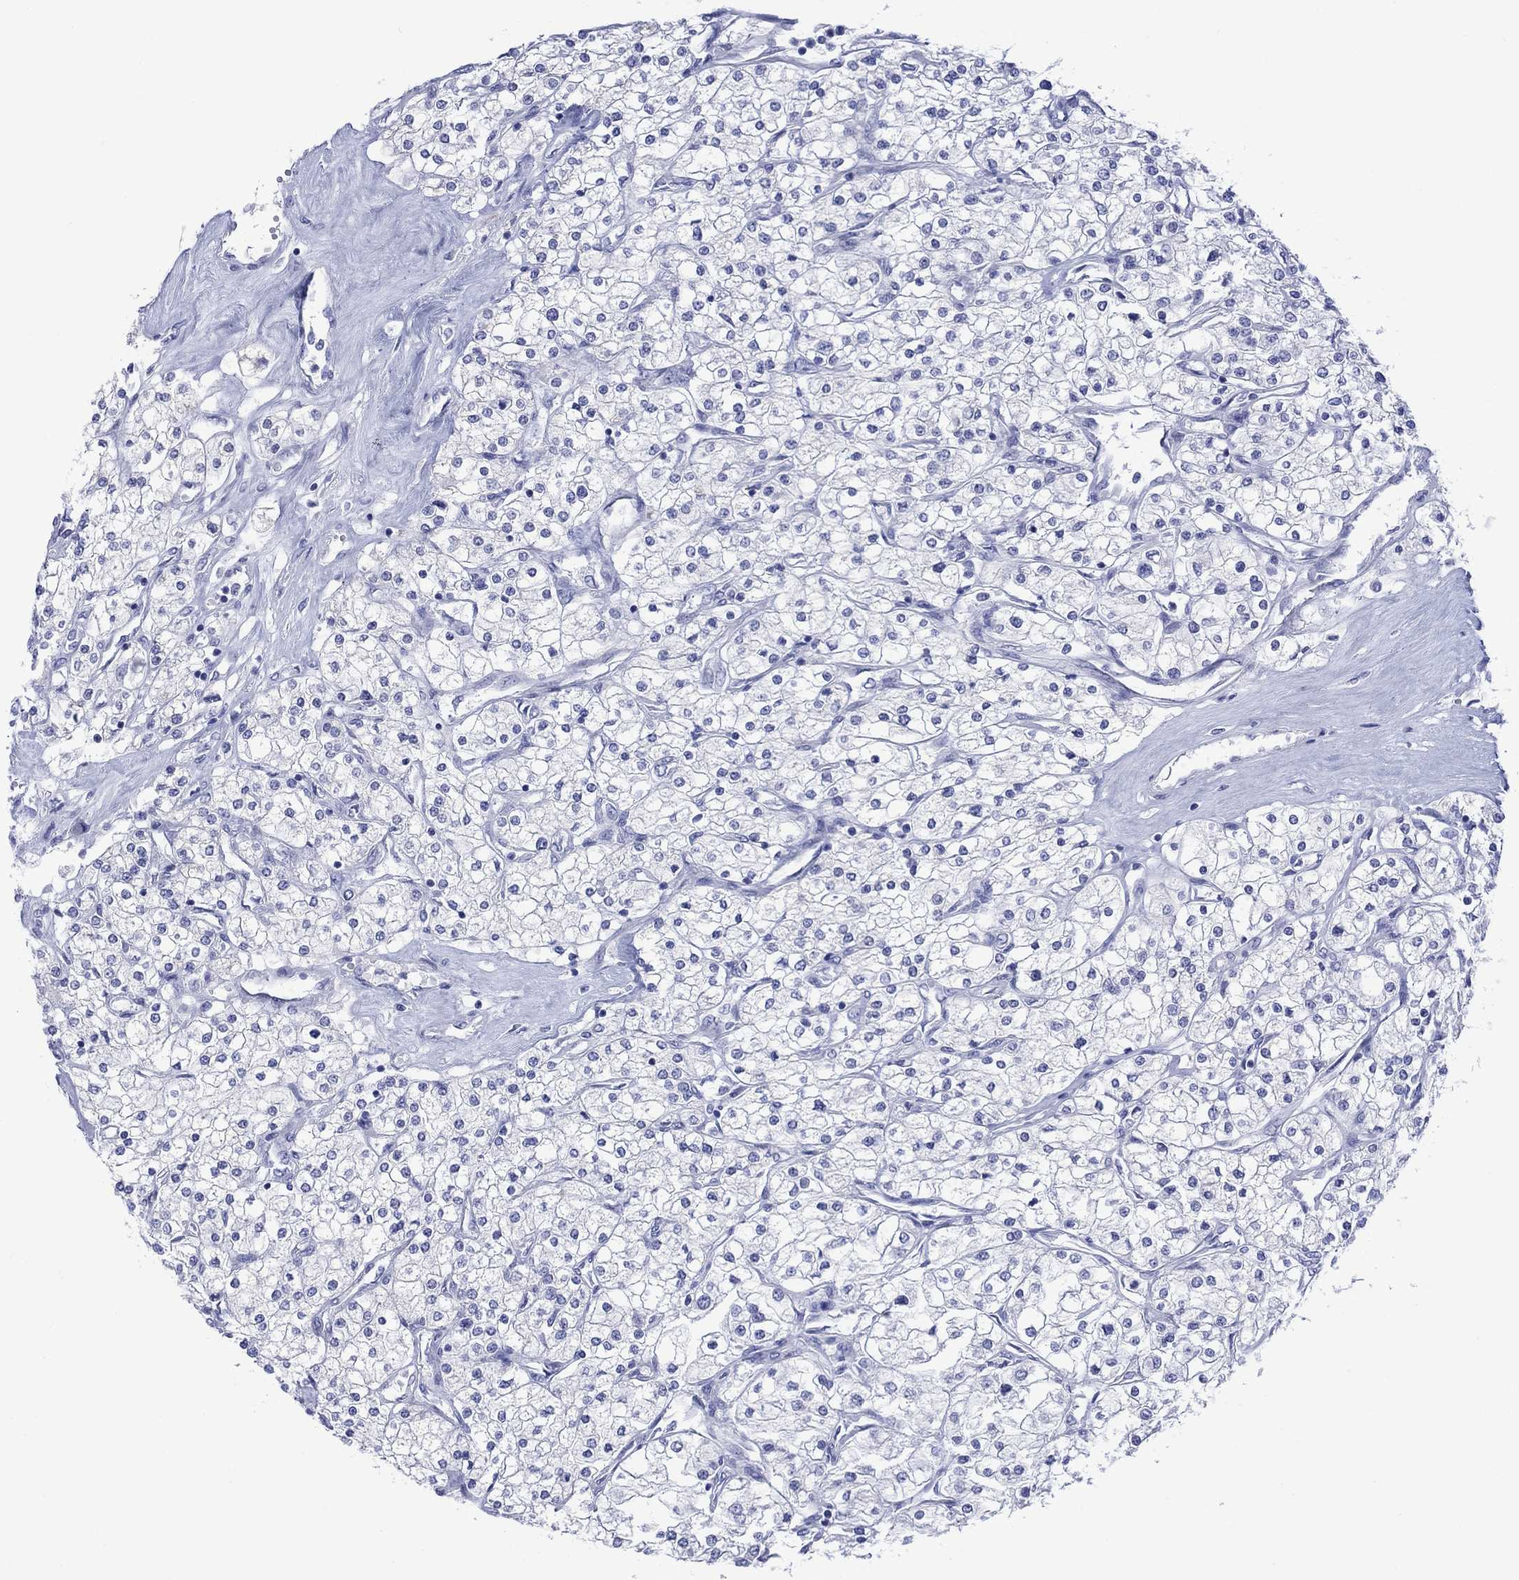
{"staining": {"intensity": "negative", "quantity": "none", "location": "none"}, "tissue": "renal cancer", "cell_type": "Tumor cells", "image_type": "cancer", "snomed": [{"axis": "morphology", "description": "Adenocarcinoma, NOS"}, {"axis": "topography", "description": "Kidney"}], "caption": "Tumor cells are negative for protein expression in human renal cancer.", "gene": "MLANA", "patient": {"sex": "male", "age": 80}}